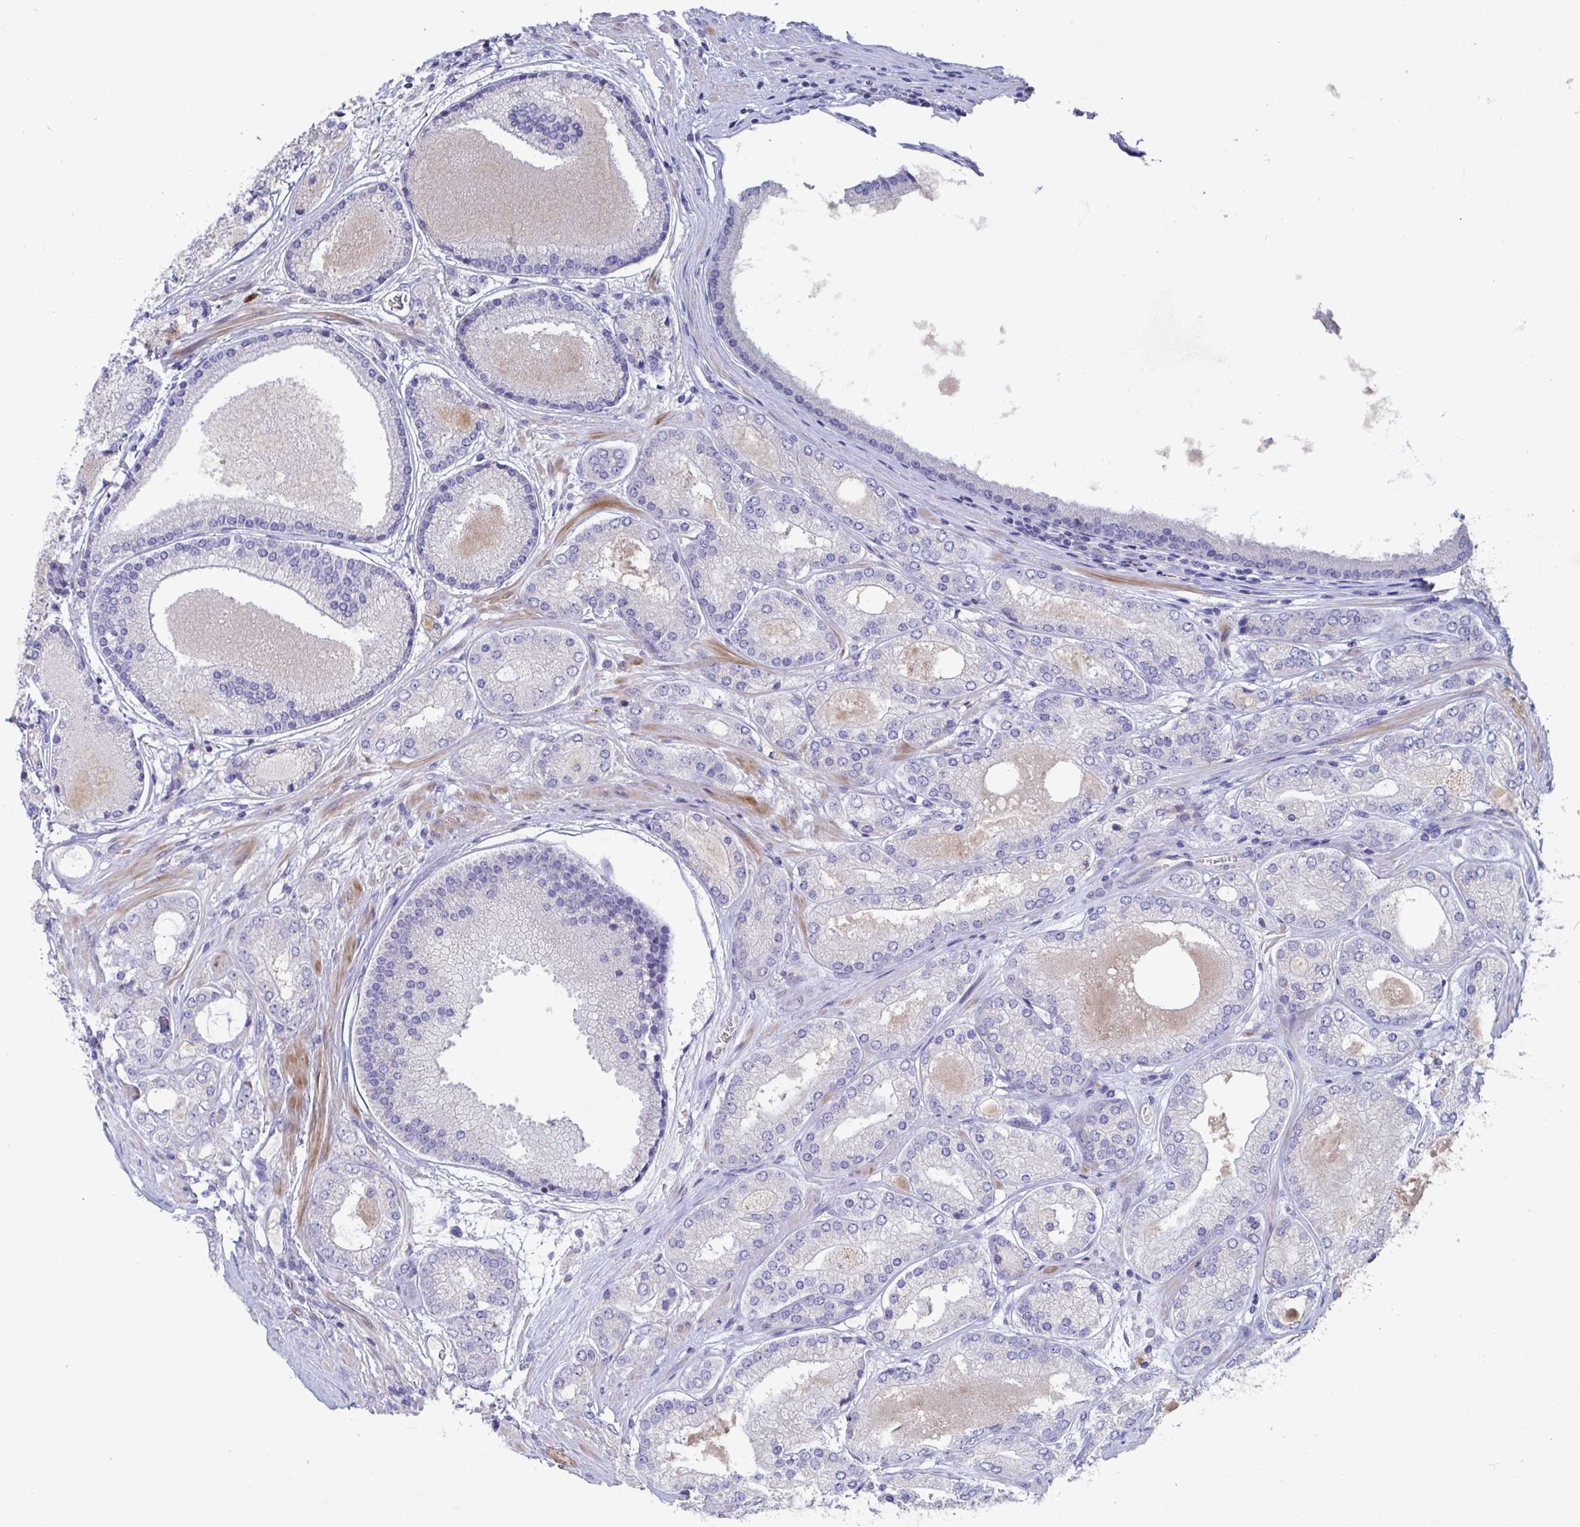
{"staining": {"intensity": "negative", "quantity": "none", "location": "none"}, "tissue": "prostate cancer", "cell_type": "Tumor cells", "image_type": "cancer", "snomed": [{"axis": "morphology", "description": "Adenocarcinoma, High grade"}, {"axis": "topography", "description": "Prostate"}], "caption": "A micrograph of human prostate high-grade adenocarcinoma is negative for staining in tumor cells.", "gene": "ZNF561", "patient": {"sex": "male", "age": 67}}